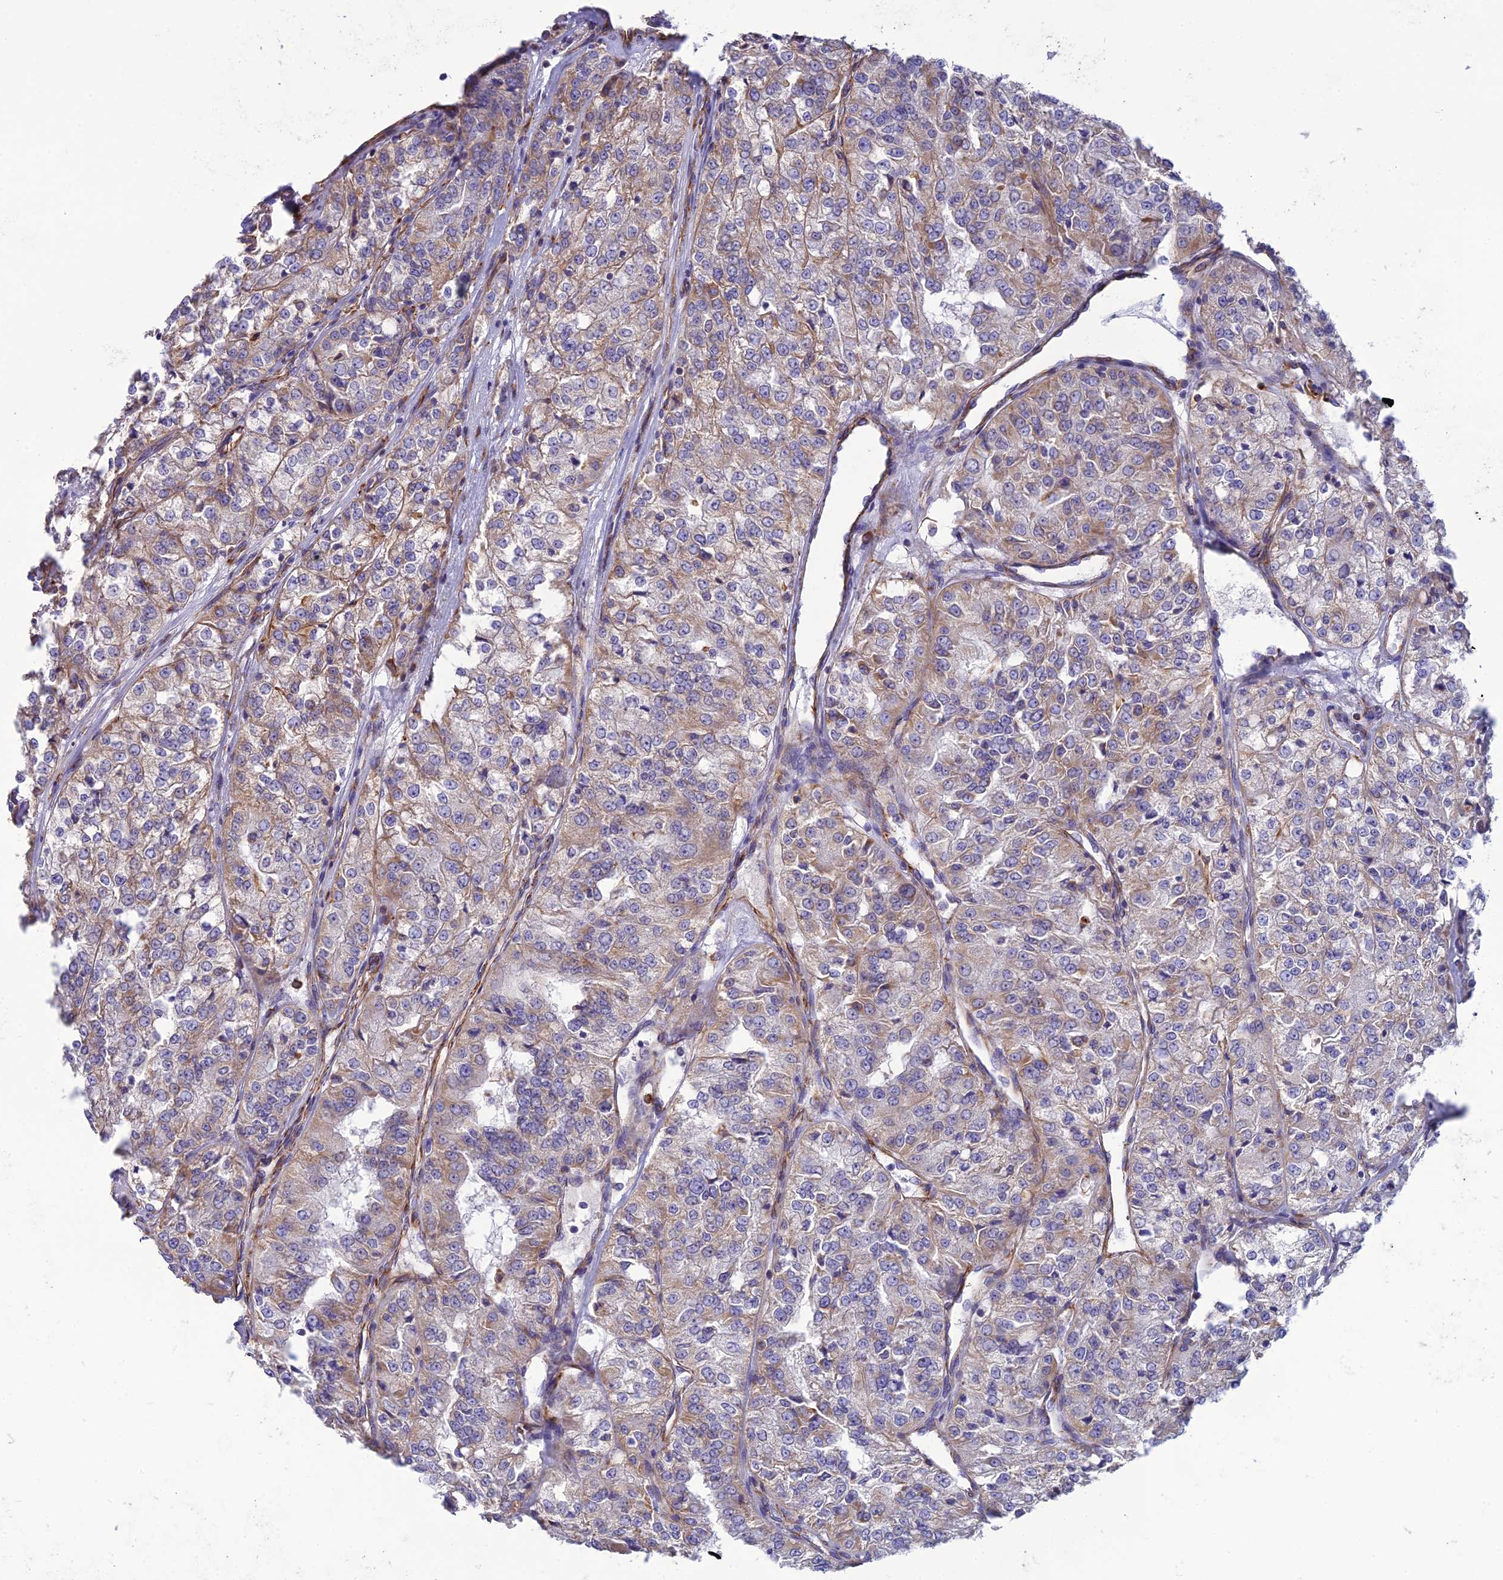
{"staining": {"intensity": "weak", "quantity": "<25%", "location": "cytoplasmic/membranous"}, "tissue": "renal cancer", "cell_type": "Tumor cells", "image_type": "cancer", "snomed": [{"axis": "morphology", "description": "Adenocarcinoma, NOS"}, {"axis": "topography", "description": "Kidney"}], "caption": "DAB immunohistochemical staining of renal cancer exhibits no significant positivity in tumor cells.", "gene": "FBXL20", "patient": {"sex": "female", "age": 63}}